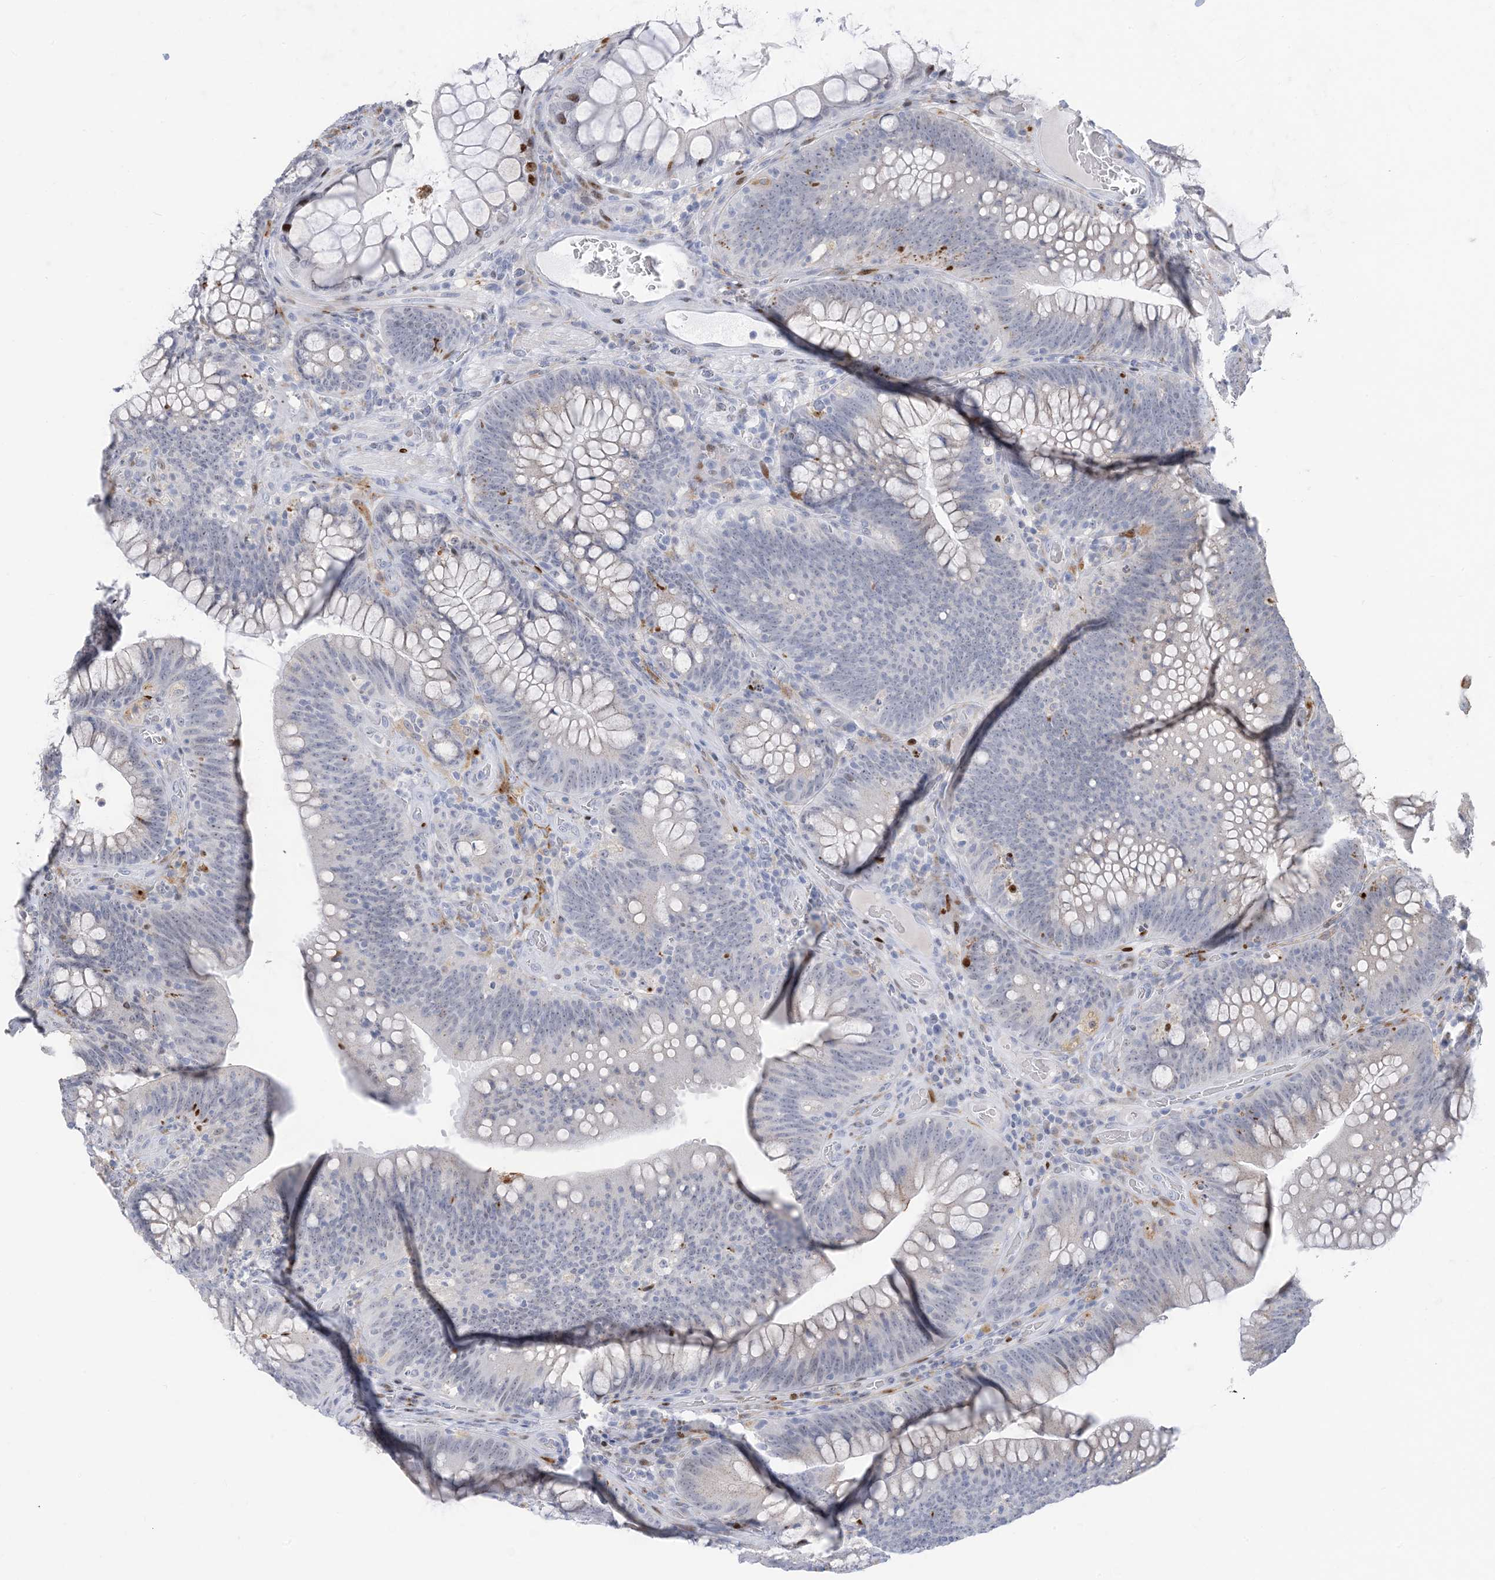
{"staining": {"intensity": "negative", "quantity": "none", "location": "none"}, "tissue": "colorectal cancer", "cell_type": "Tumor cells", "image_type": "cancer", "snomed": [{"axis": "morphology", "description": "Normal tissue, NOS"}, {"axis": "topography", "description": "Colon"}], "caption": "The micrograph demonstrates no significant positivity in tumor cells of colorectal cancer.", "gene": "SLC25A53", "patient": {"sex": "female", "age": 82}}